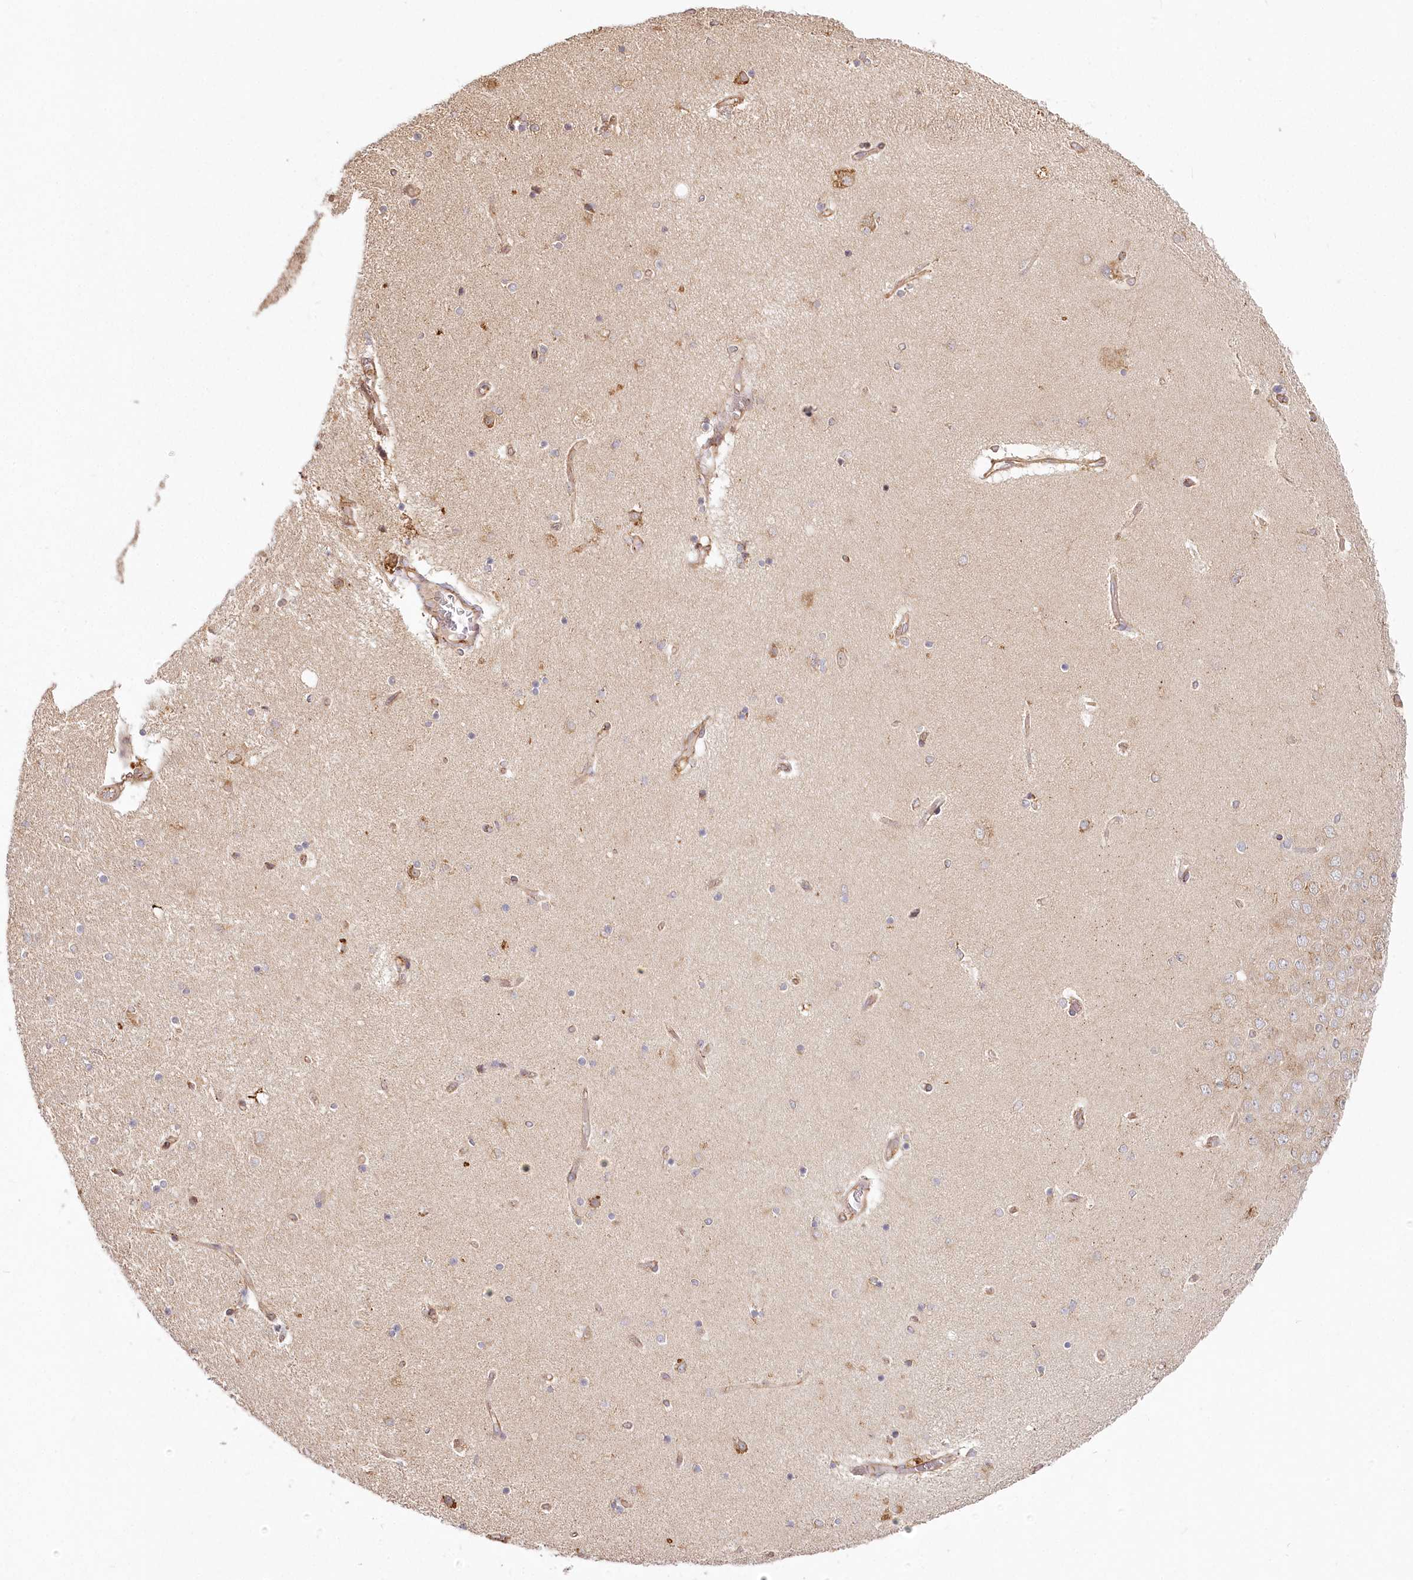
{"staining": {"intensity": "moderate", "quantity": "<25%", "location": "cytoplasmic/membranous"}, "tissue": "hippocampus", "cell_type": "Glial cells", "image_type": "normal", "snomed": [{"axis": "morphology", "description": "Normal tissue, NOS"}, {"axis": "topography", "description": "Hippocampus"}], "caption": "The image demonstrates staining of unremarkable hippocampus, revealing moderate cytoplasmic/membranous protein expression (brown color) within glial cells.", "gene": "FAM13A", "patient": {"sex": "female", "age": 54}}